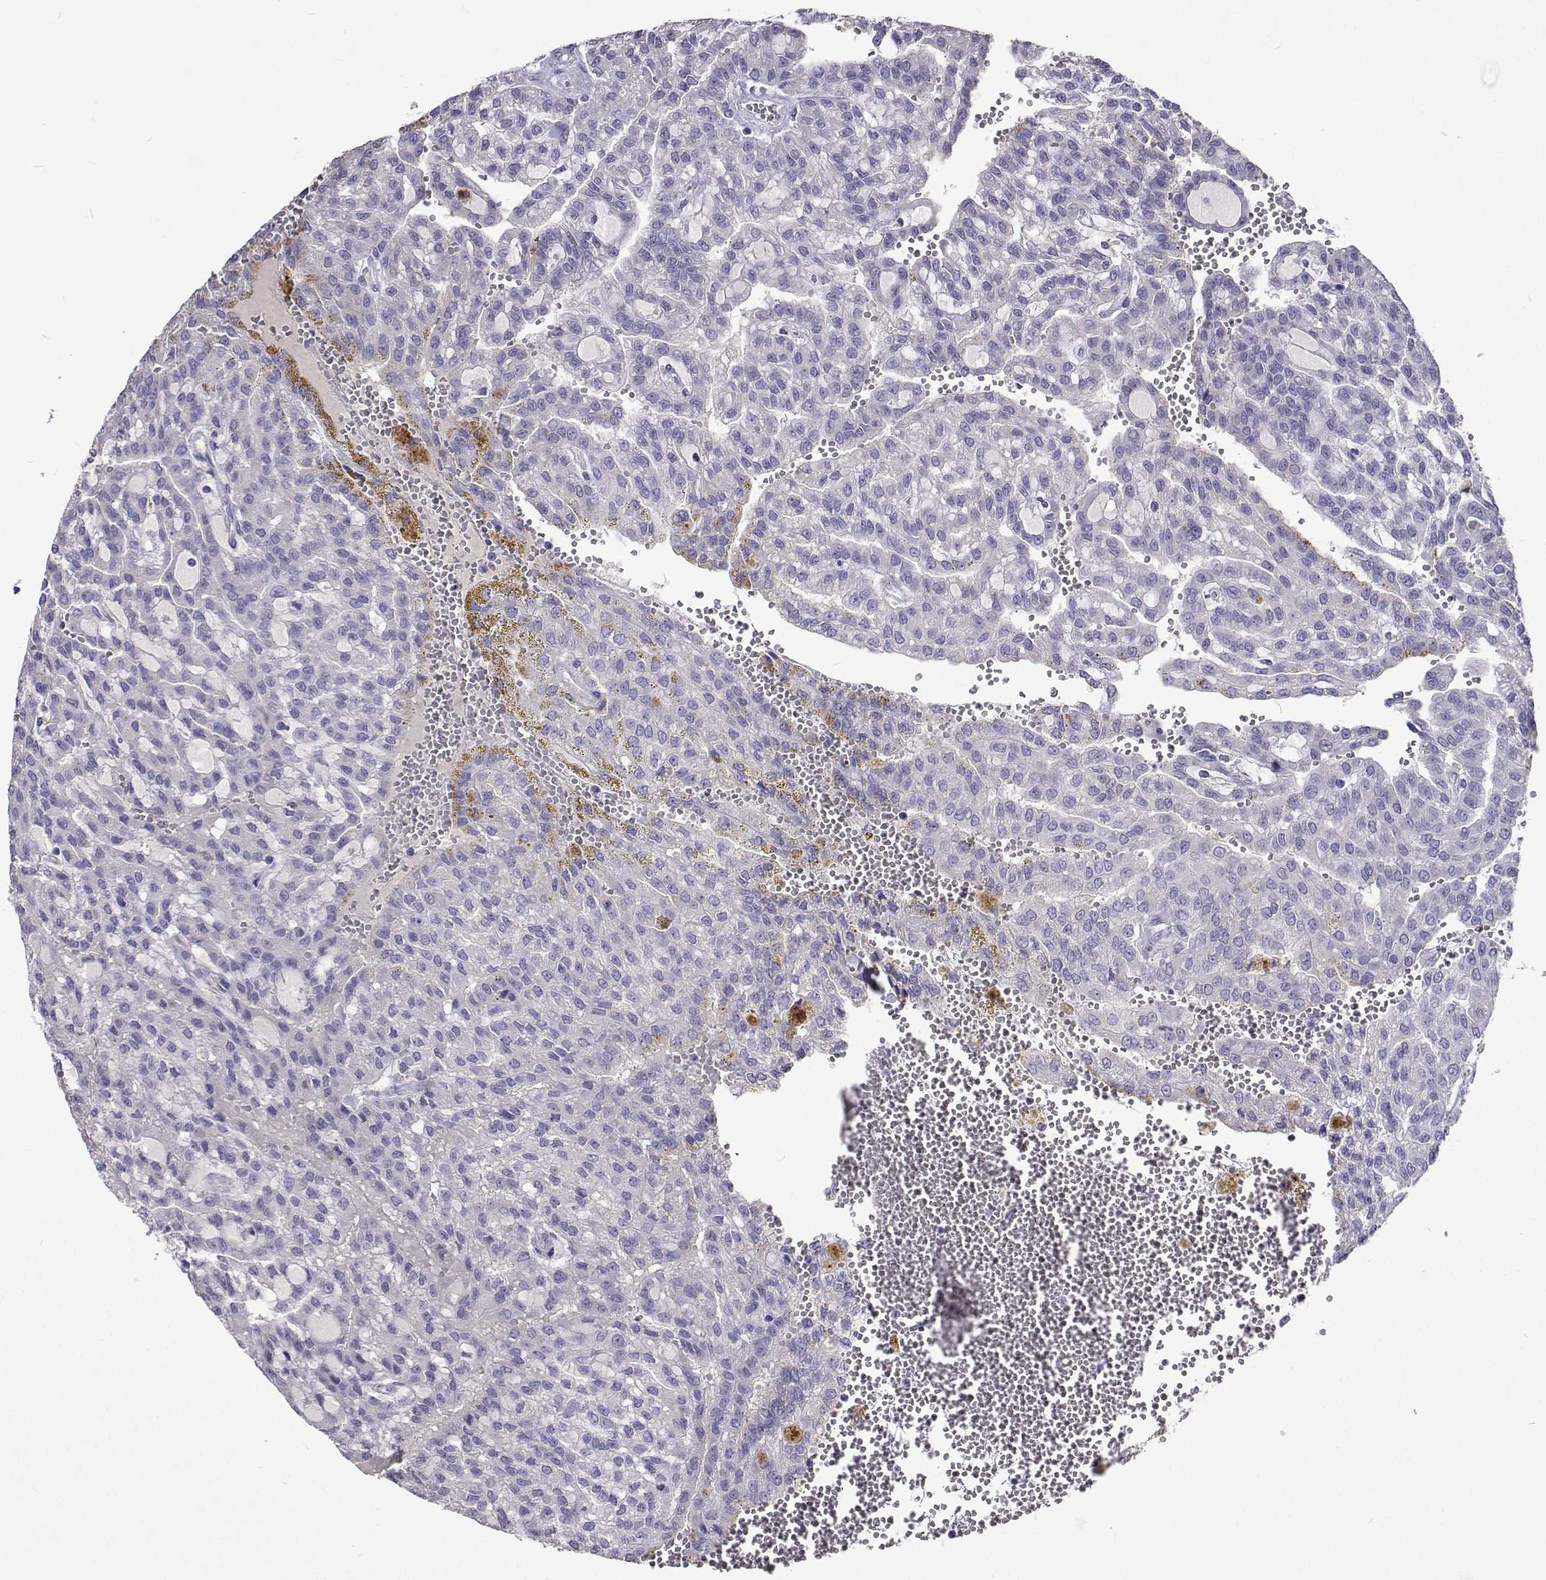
{"staining": {"intensity": "negative", "quantity": "none", "location": "none"}, "tissue": "renal cancer", "cell_type": "Tumor cells", "image_type": "cancer", "snomed": [{"axis": "morphology", "description": "Adenocarcinoma, NOS"}, {"axis": "topography", "description": "Kidney"}], "caption": "The photomicrograph displays no significant positivity in tumor cells of renal adenocarcinoma. The staining is performed using DAB (3,3'-diaminobenzidine) brown chromogen with nuclei counter-stained in using hematoxylin.", "gene": "CFAP44", "patient": {"sex": "male", "age": 63}}